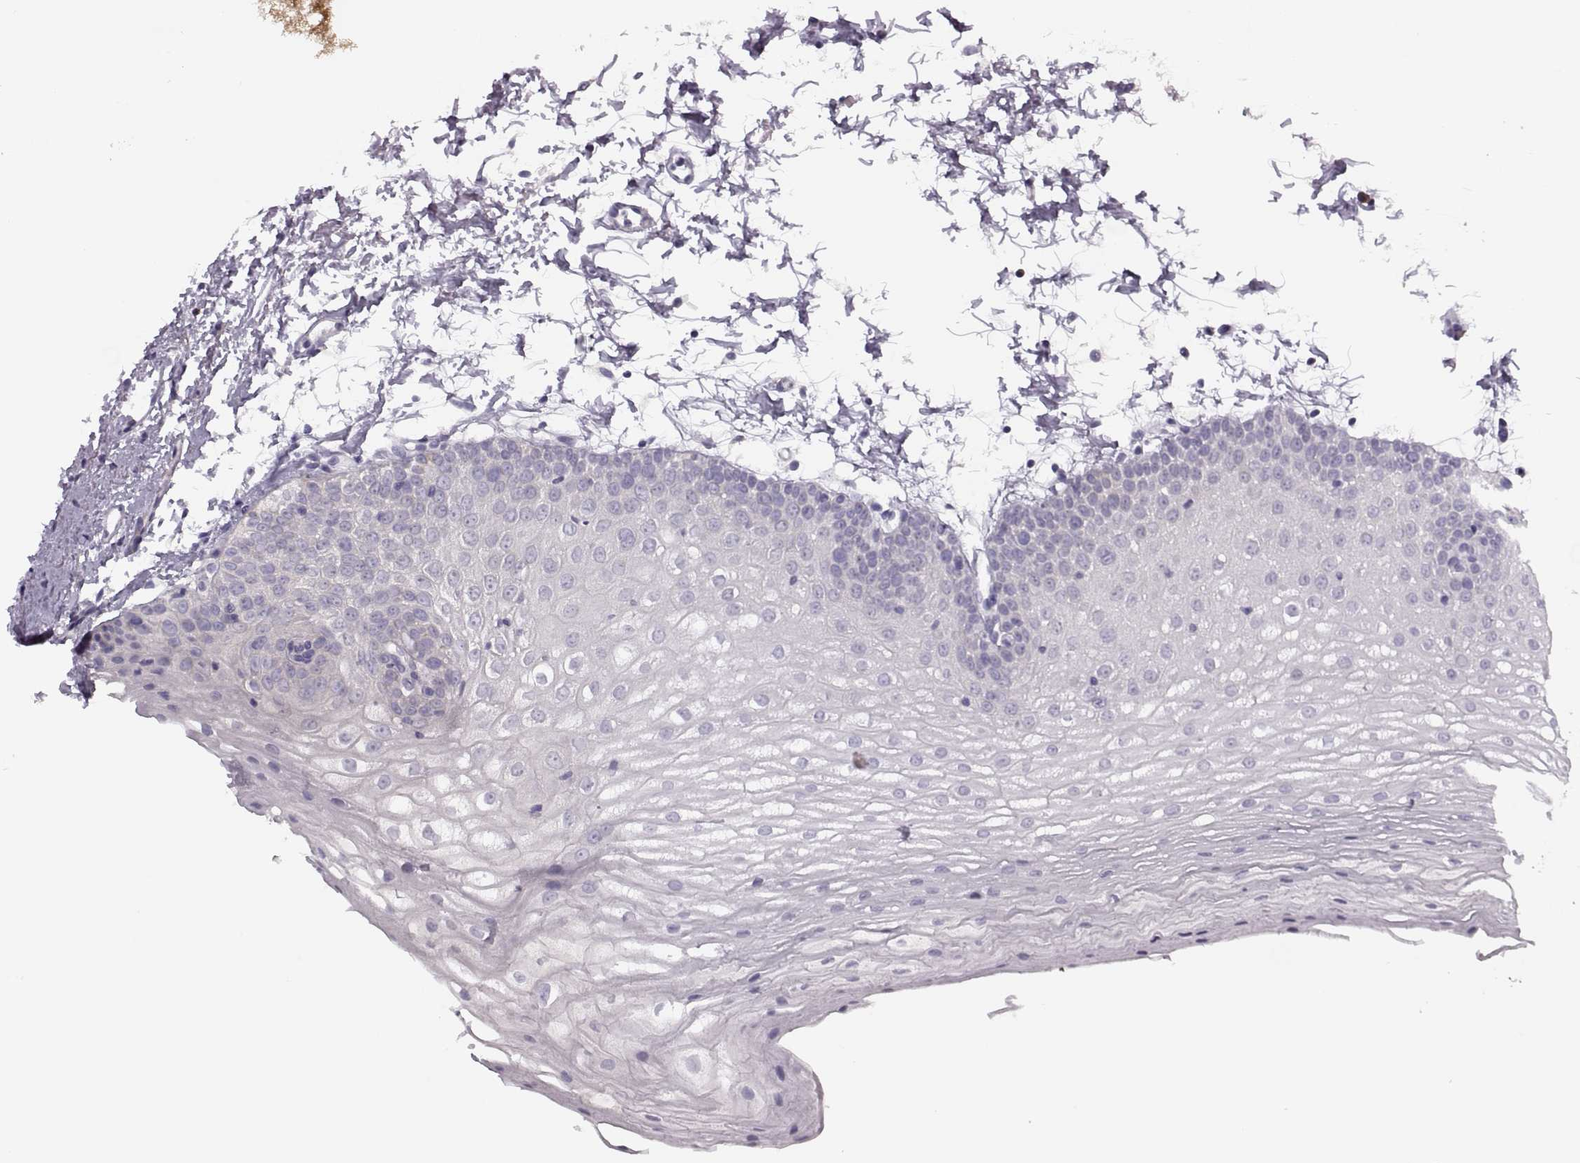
{"staining": {"intensity": "negative", "quantity": "none", "location": "none"}, "tissue": "oral mucosa", "cell_type": "Squamous epithelial cells", "image_type": "normal", "snomed": [{"axis": "morphology", "description": "Normal tissue, NOS"}, {"axis": "topography", "description": "Oral tissue"}], "caption": "A high-resolution photomicrograph shows immunohistochemistry staining of unremarkable oral mucosa, which reveals no significant expression in squamous epithelial cells.", "gene": "PRSS54", "patient": {"sex": "male", "age": 72}}